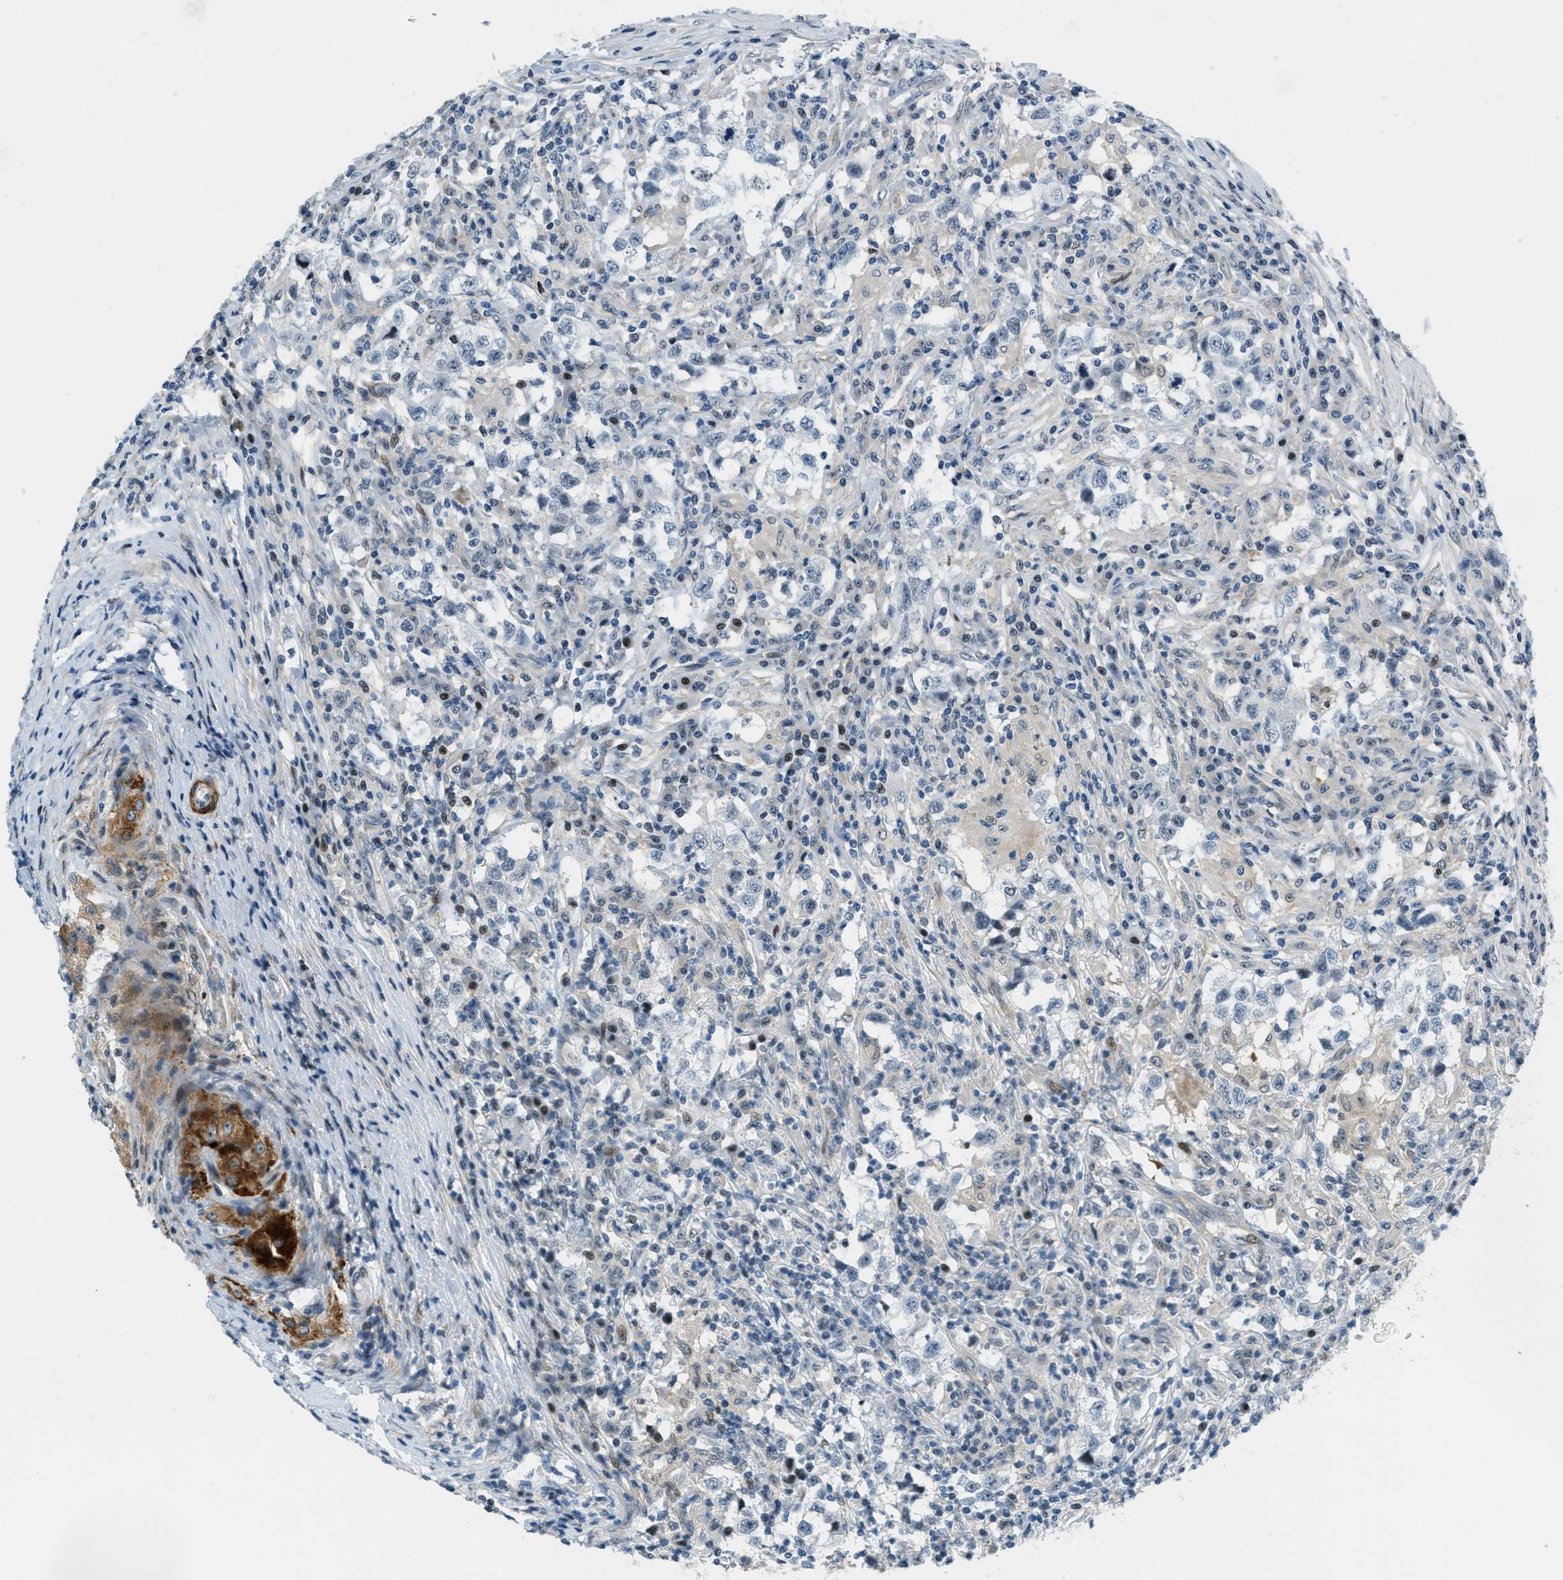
{"staining": {"intensity": "negative", "quantity": "none", "location": "none"}, "tissue": "testis cancer", "cell_type": "Tumor cells", "image_type": "cancer", "snomed": [{"axis": "morphology", "description": "Carcinoma, Embryonal, NOS"}, {"axis": "topography", "description": "Testis"}], "caption": "Embryonal carcinoma (testis) stained for a protein using IHC displays no staining tumor cells.", "gene": "ZDHHC23", "patient": {"sex": "male", "age": 21}}